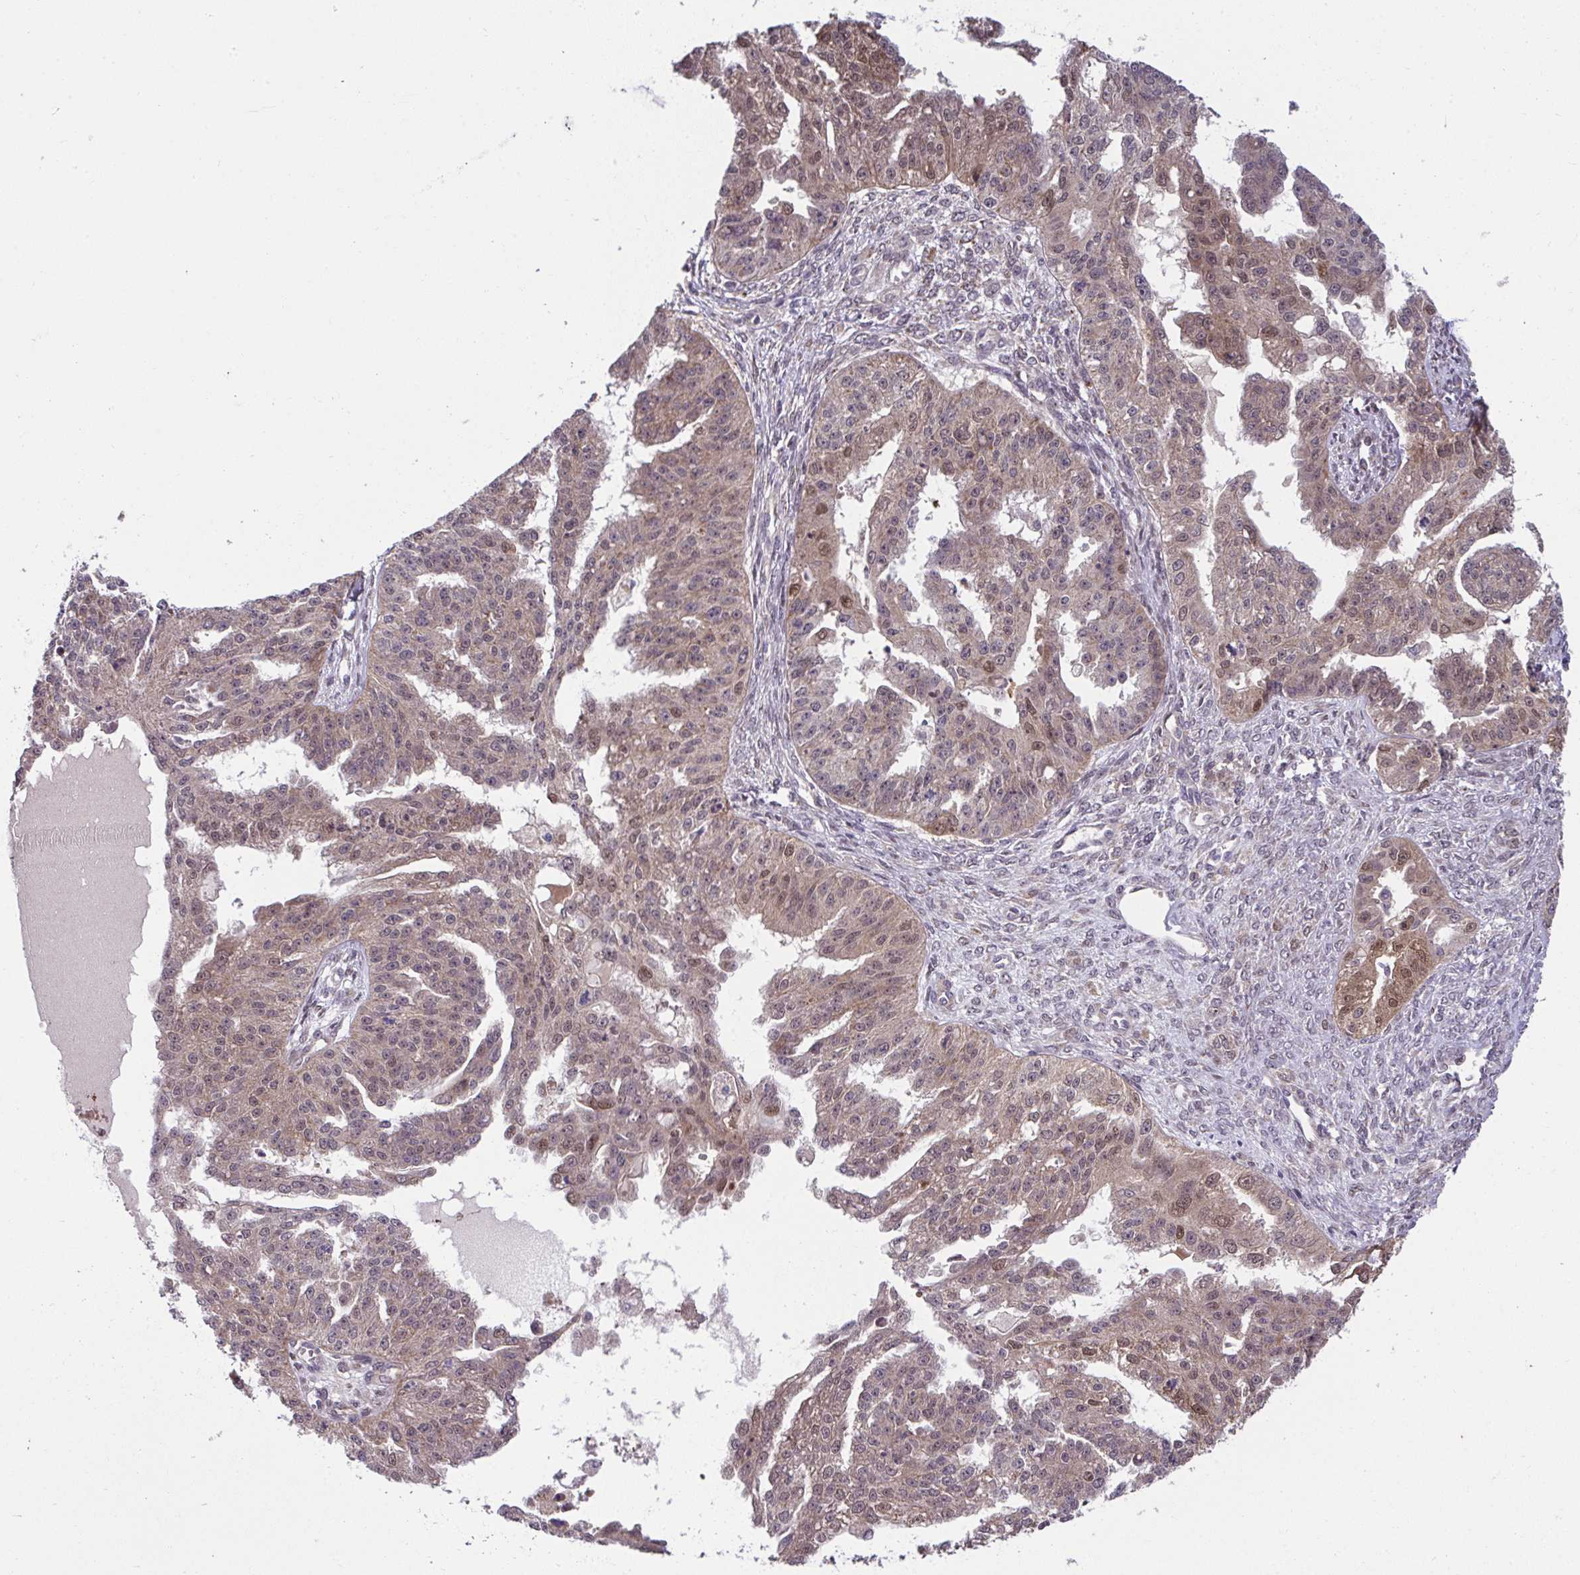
{"staining": {"intensity": "moderate", "quantity": ">75%", "location": "cytoplasmic/membranous,nuclear"}, "tissue": "ovarian cancer", "cell_type": "Tumor cells", "image_type": "cancer", "snomed": [{"axis": "morphology", "description": "Cystadenocarcinoma, serous, NOS"}, {"axis": "topography", "description": "Ovary"}], "caption": "Human ovarian serous cystadenocarcinoma stained with a brown dye demonstrates moderate cytoplasmic/membranous and nuclear positive staining in approximately >75% of tumor cells.", "gene": "RDH14", "patient": {"sex": "female", "age": 58}}